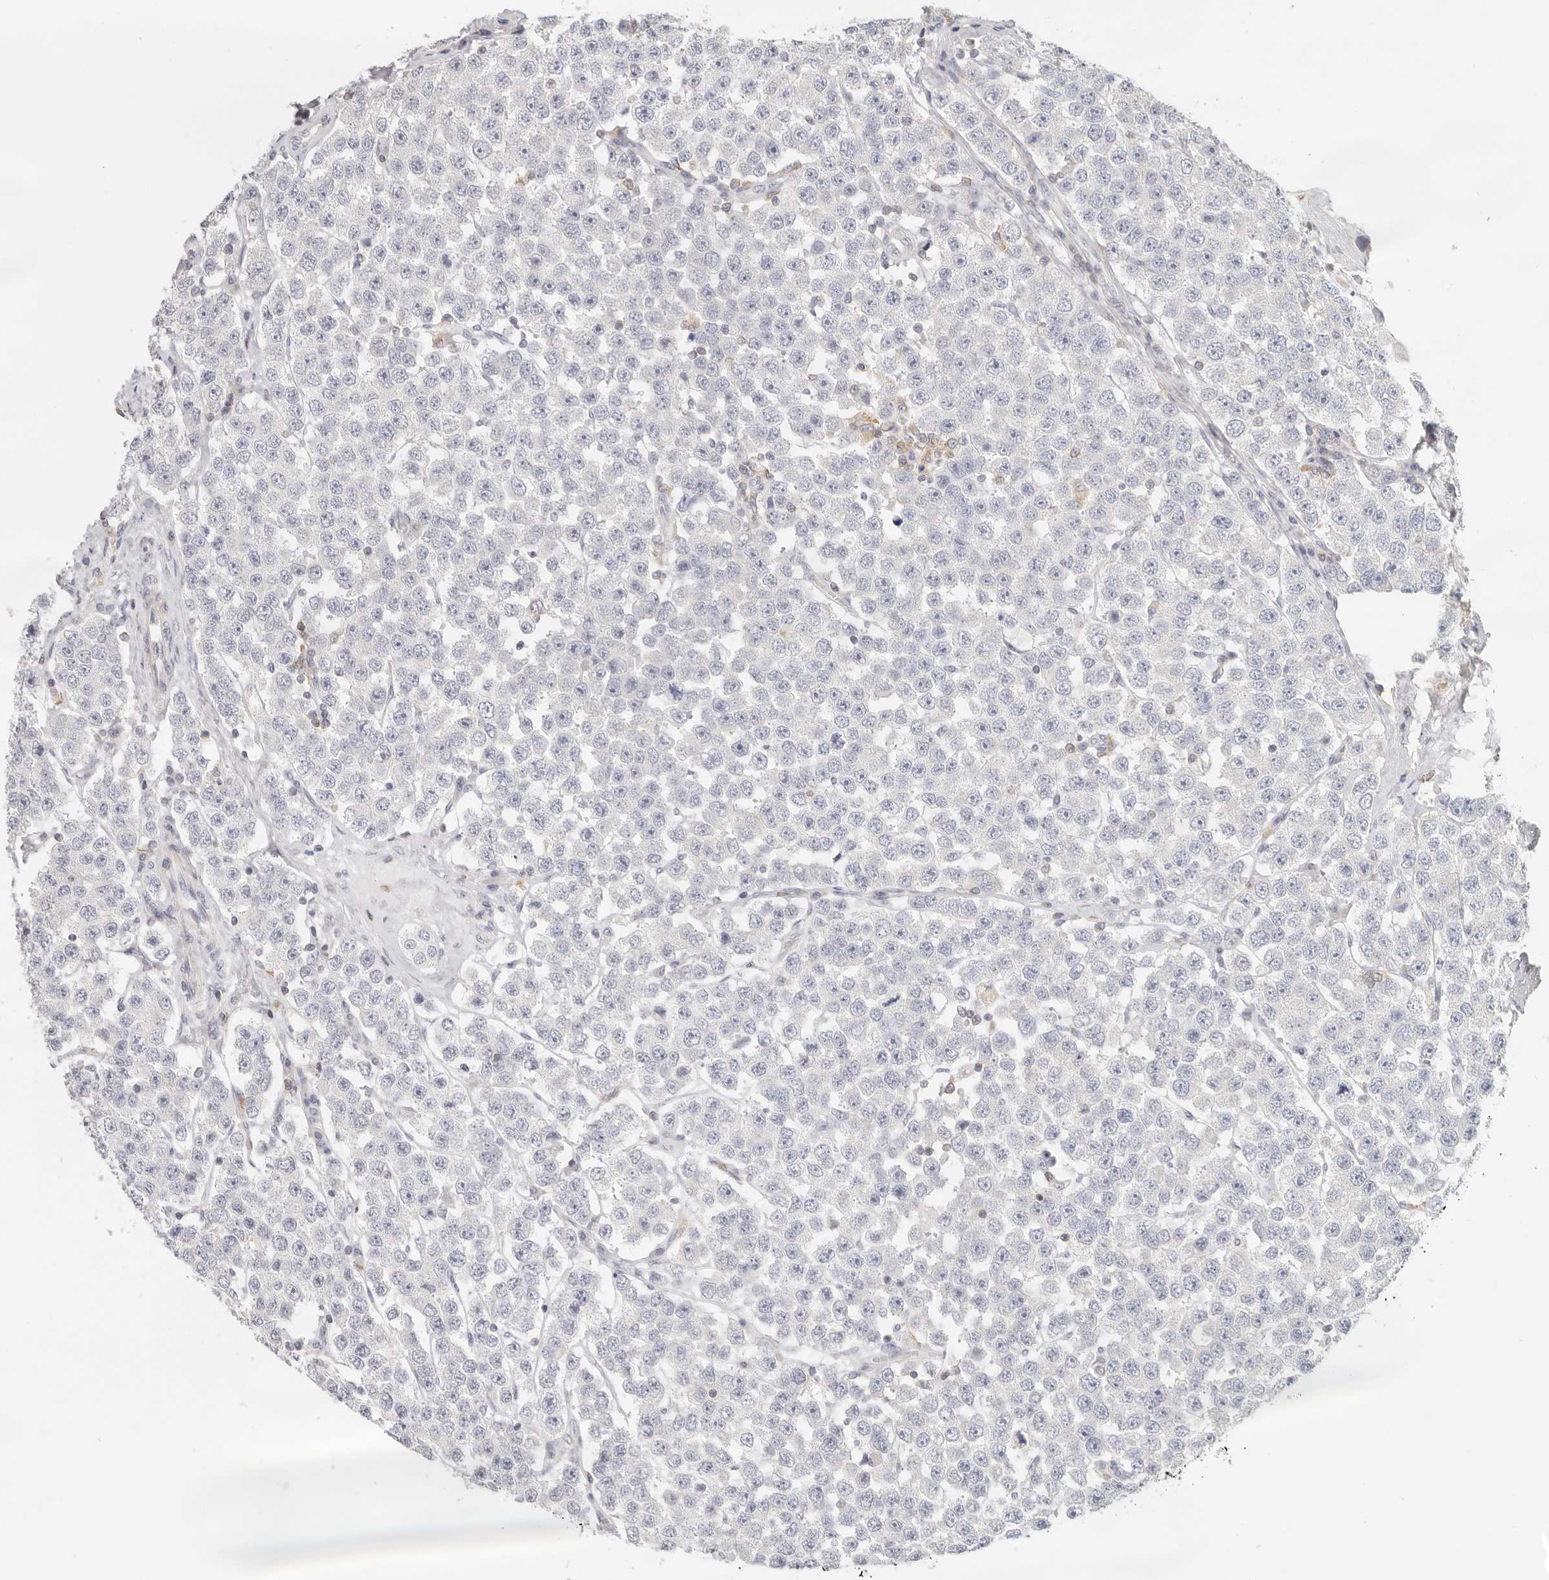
{"staining": {"intensity": "negative", "quantity": "none", "location": "none"}, "tissue": "testis cancer", "cell_type": "Tumor cells", "image_type": "cancer", "snomed": [{"axis": "morphology", "description": "Seminoma, NOS"}, {"axis": "topography", "description": "Testis"}], "caption": "High power microscopy photomicrograph of an immunohistochemistry micrograph of seminoma (testis), revealing no significant positivity in tumor cells.", "gene": "ANXA9", "patient": {"sex": "male", "age": 28}}